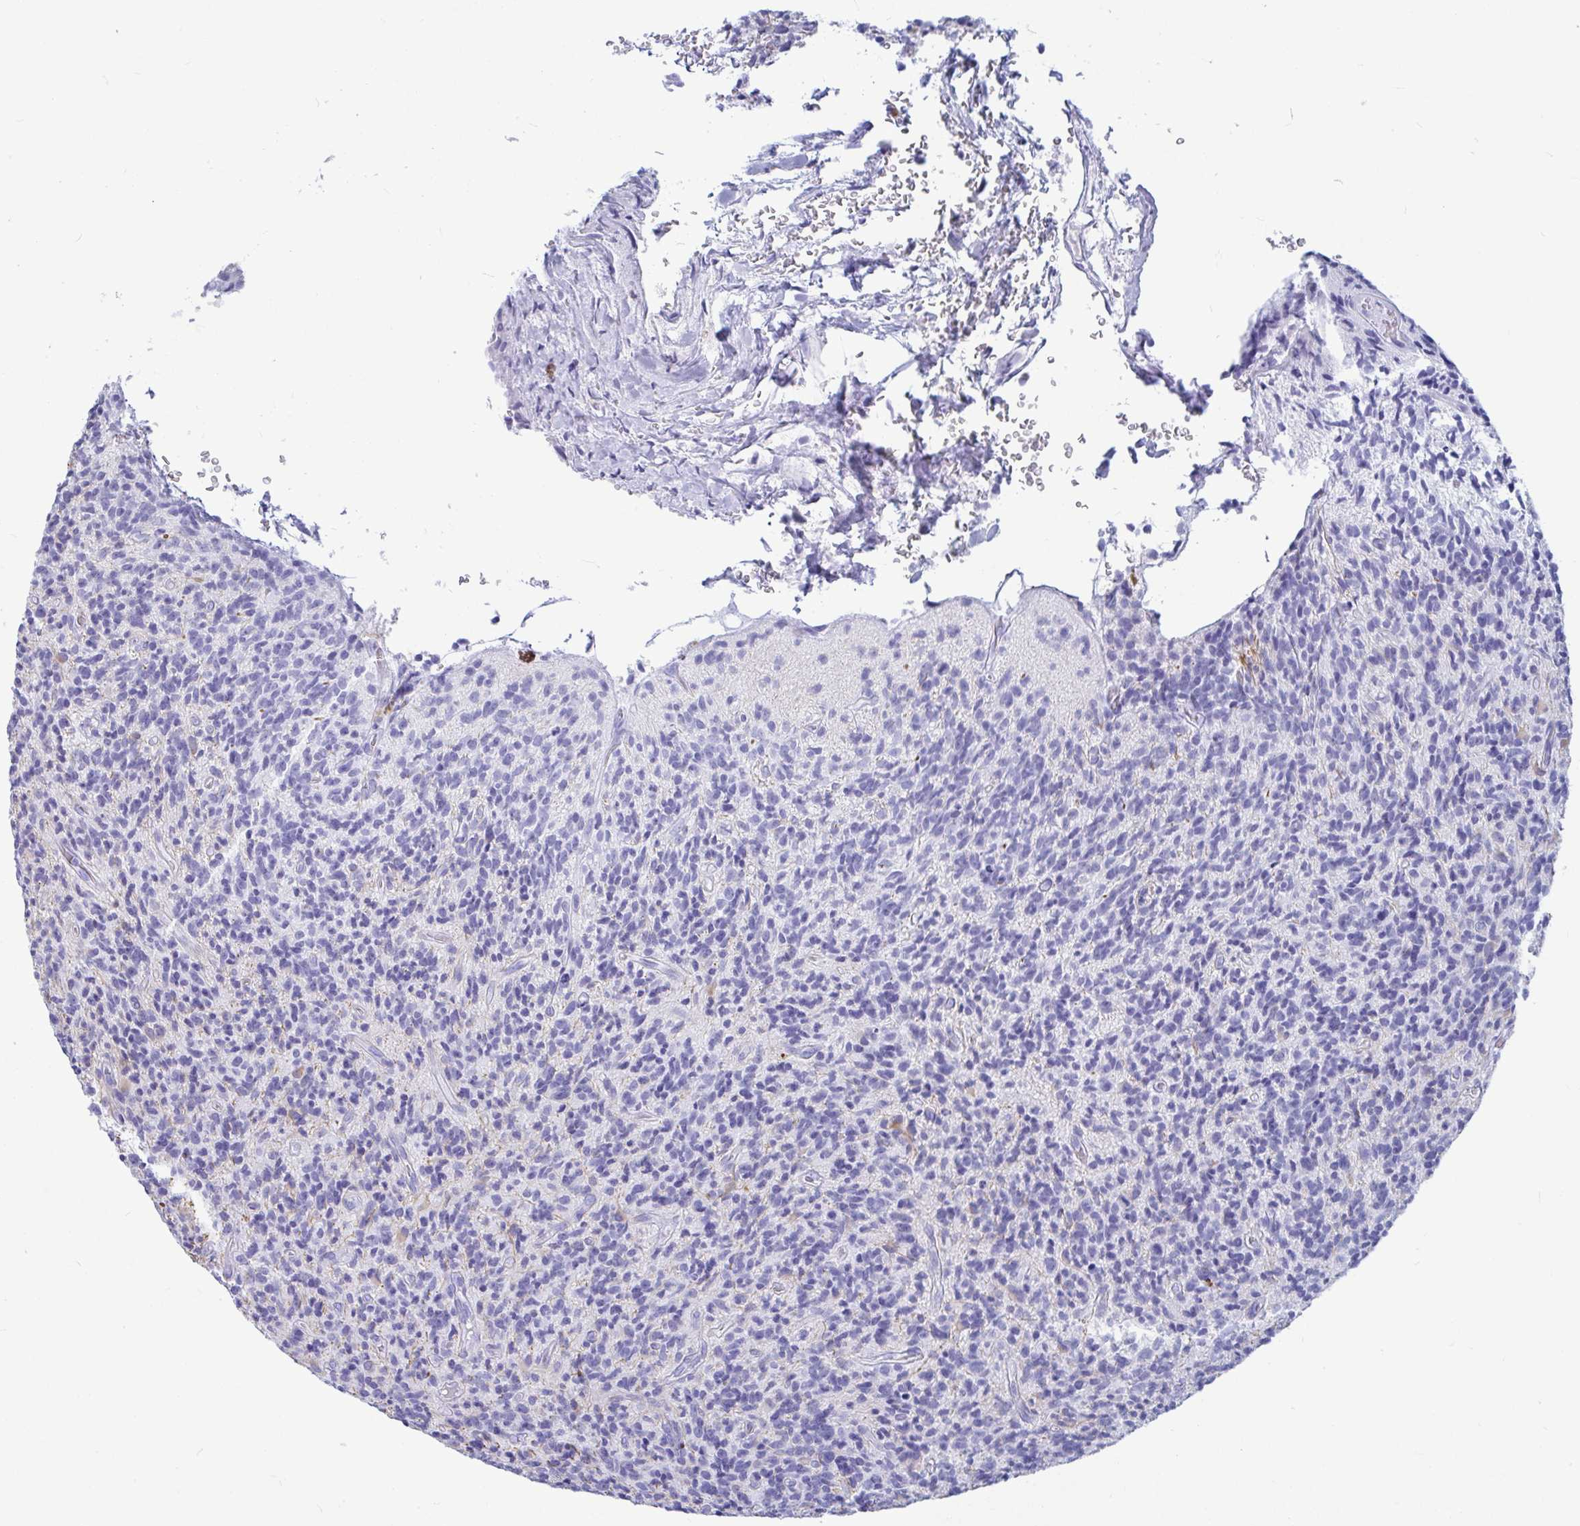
{"staining": {"intensity": "negative", "quantity": "none", "location": "none"}, "tissue": "glioma", "cell_type": "Tumor cells", "image_type": "cancer", "snomed": [{"axis": "morphology", "description": "Glioma, malignant, High grade"}, {"axis": "topography", "description": "Brain"}], "caption": "Human glioma stained for a protein using immunohistochemistry exhibits no expression in tumor cells.", "gene": "OR5J2", "patient": {"sex": "male", "age": 76}}